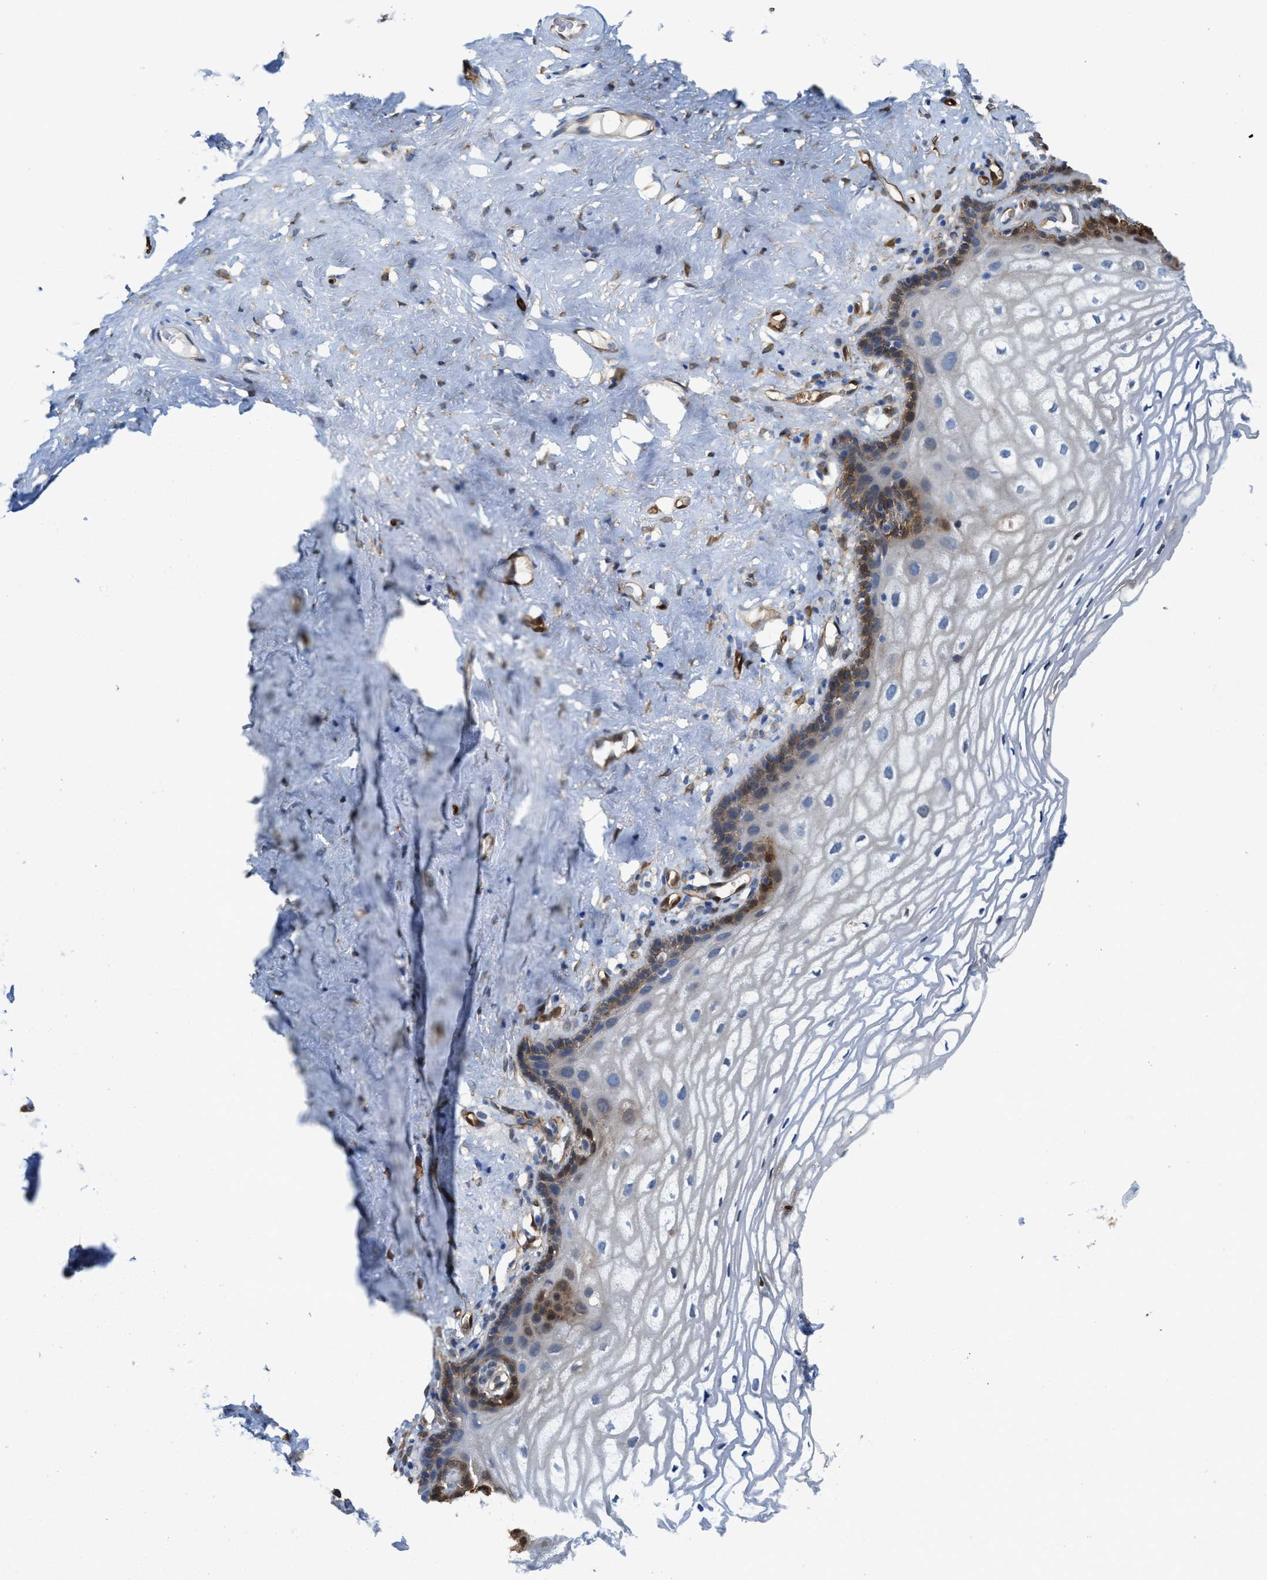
{"staining": {"intensity": "moderate", "quantity": "<25%", "location": "cytoplasmic/membranous"}, "tissue": "vagina", "cell_type": "Squamous epithelial cells", "image_type": "normal", "snomed": [{"axis": "morphology", "description": "Normal tissue, NOS"}, {"axis": "morphology", "description": "Adenocarcinoma, NOS"}, {"axis": "topography", "description": "Rectum"}, {"axis": "topography", "description": "Vagina"}], "caption": "Squamous epithelial cells reveal low levels of moderate cytoplasmic/membranous staining in approximately <25% of cells in unremarkable vagina.", "gene": "ASS1", "patient": {"sex": "female", "age": 71}}